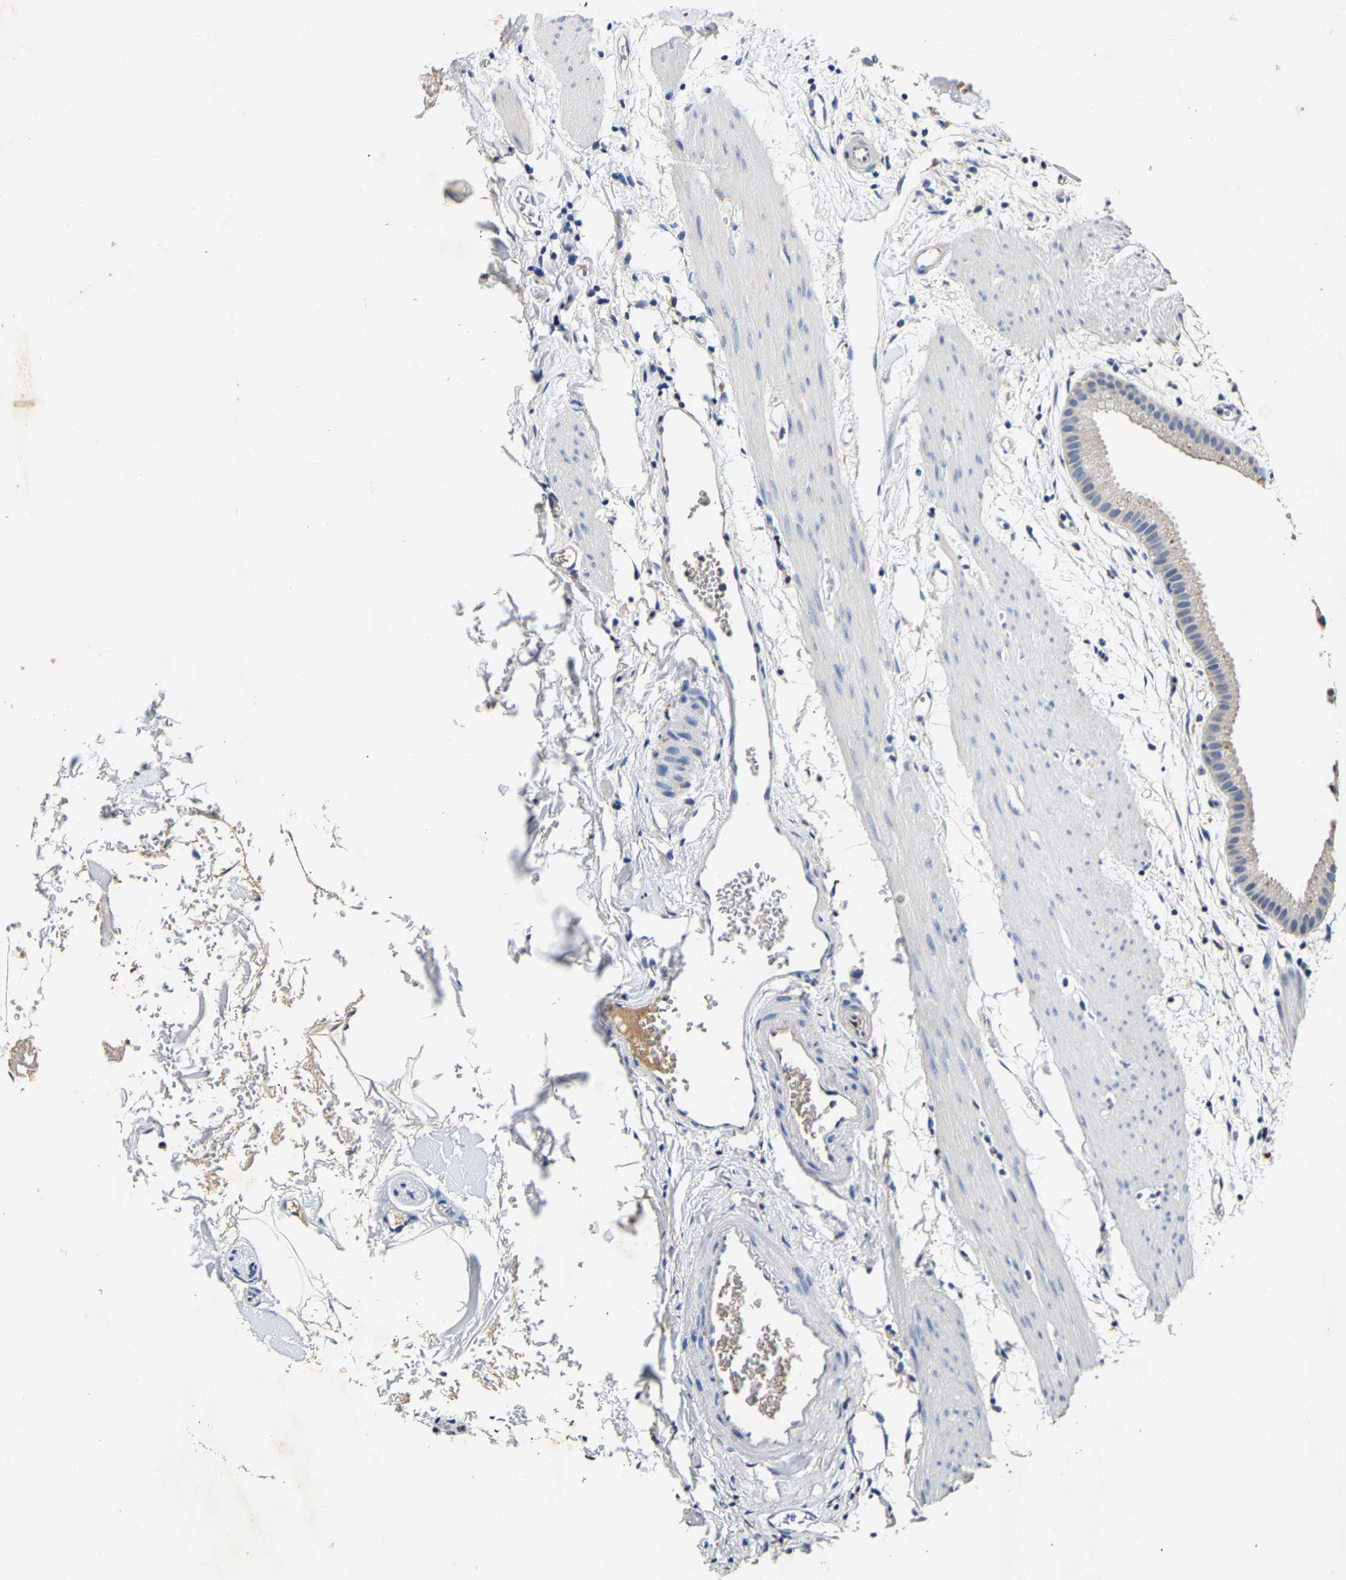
{"staining": {"intensity": "negative", "quantity": "none", "location": "none"}, "tissue": "gallbladder", "cell_type": "Glandular cells", "image_type": "normal", "snomed": [{"axis": "morphology", "description": "Normal tissue, NOS"}, {"axis": "topography", "description": "Gallbladder"}], "caption": "DAB (3,3'-diaminobenzidine) immunohistochemical staining of normal gallbladder displays no significant positivity in glandular cells.", "gene": "SLCO2B1", "patient": {"sex": "female", "age": 64}}